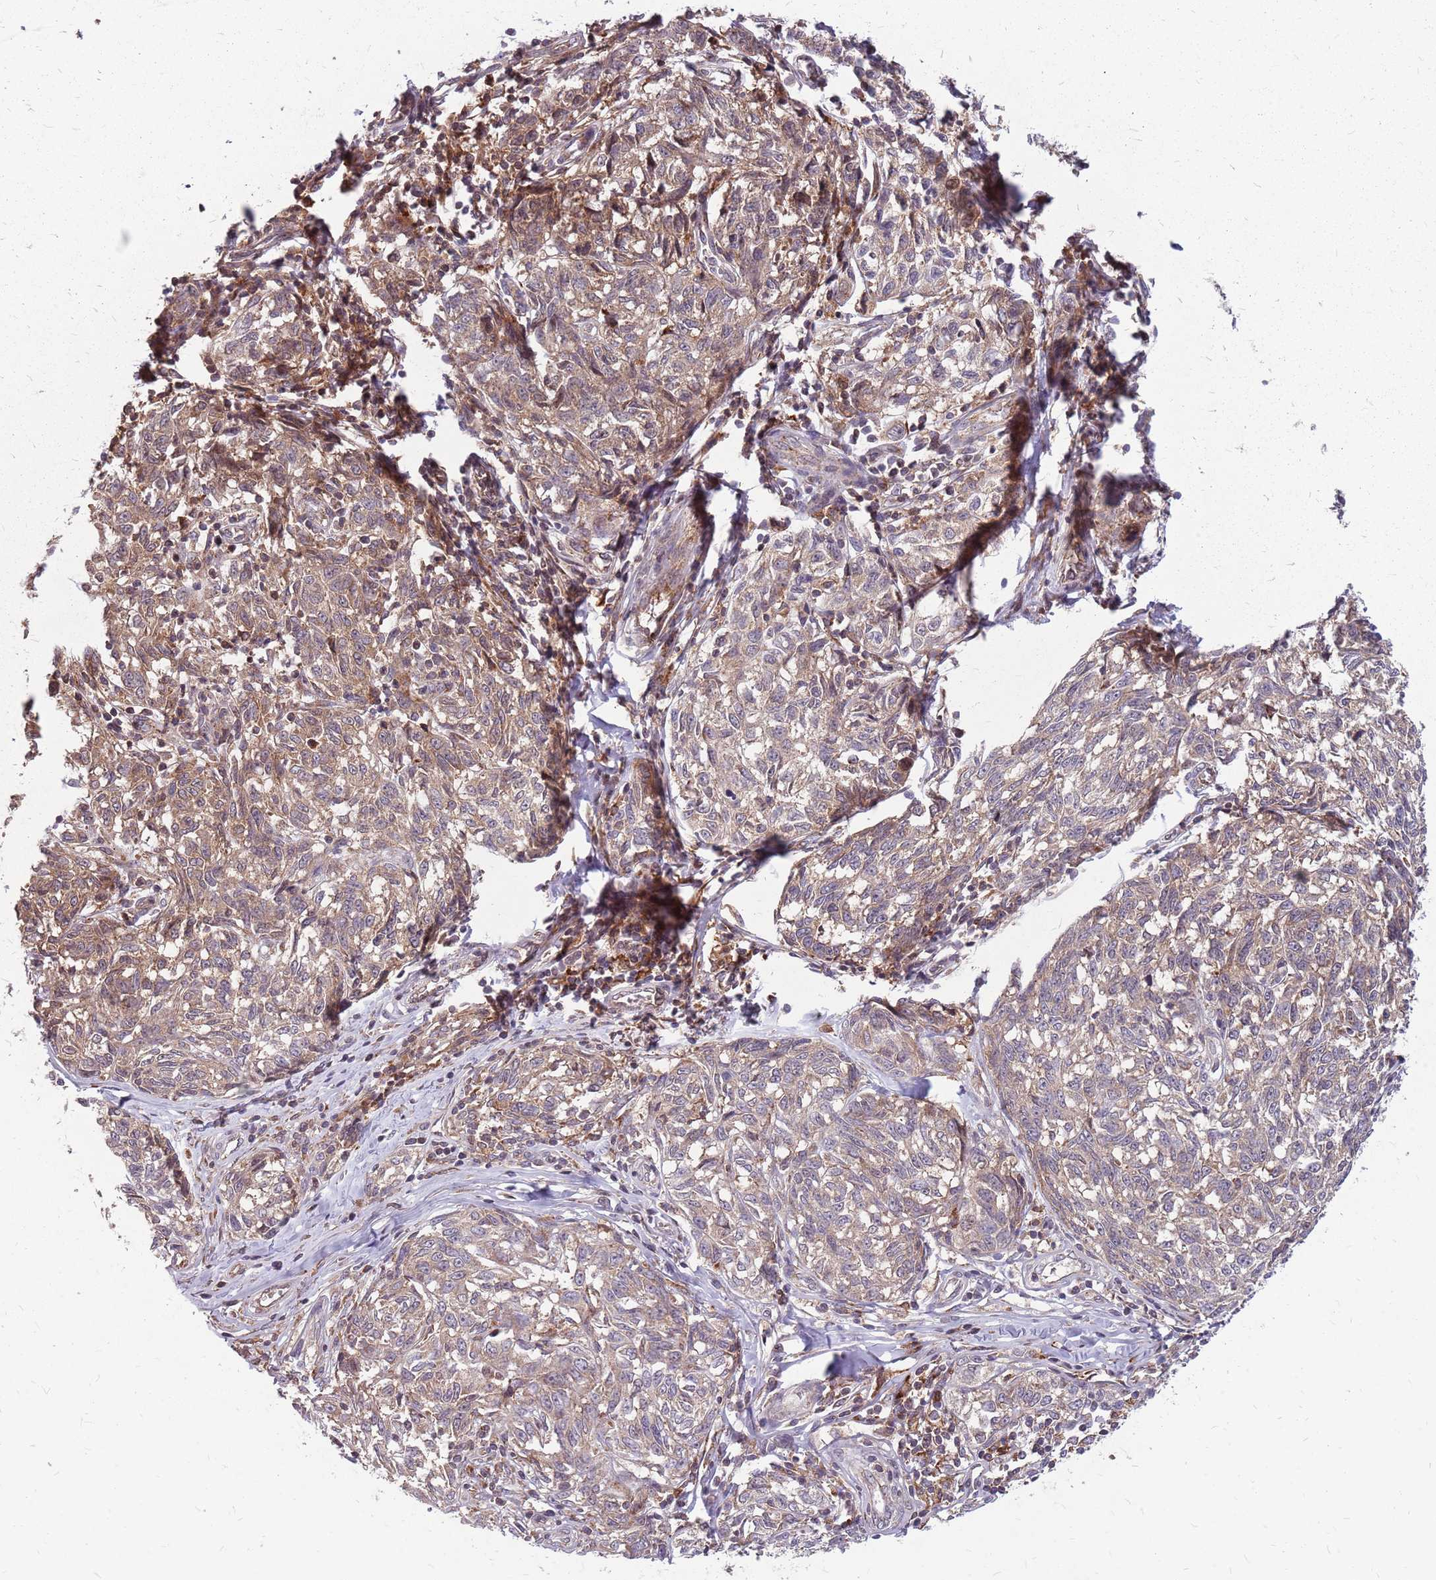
{"staining": {"intensity": "weak", "quantity": "25%-75%", "location": "cytoplasmic/membranous"}, "tissue": "melanoma", "cell_type": "Tumor cells", "image_type": "cancer", "snomed": [{"axis": "morphology", "description": "Normal tissue, NOS"}, {"axis": "morphology", "description": "Malignant melanoma, NOS"}, {"axis": "topography", "description": "Skin"}], "caption": "Protein analysis of melanoma tissue reveals weak cytoplasmic/membranous positivity in about 25%-75% of tumor cells.", "gene": "NME4", "patient": {"sex": "female", "age": 64}}